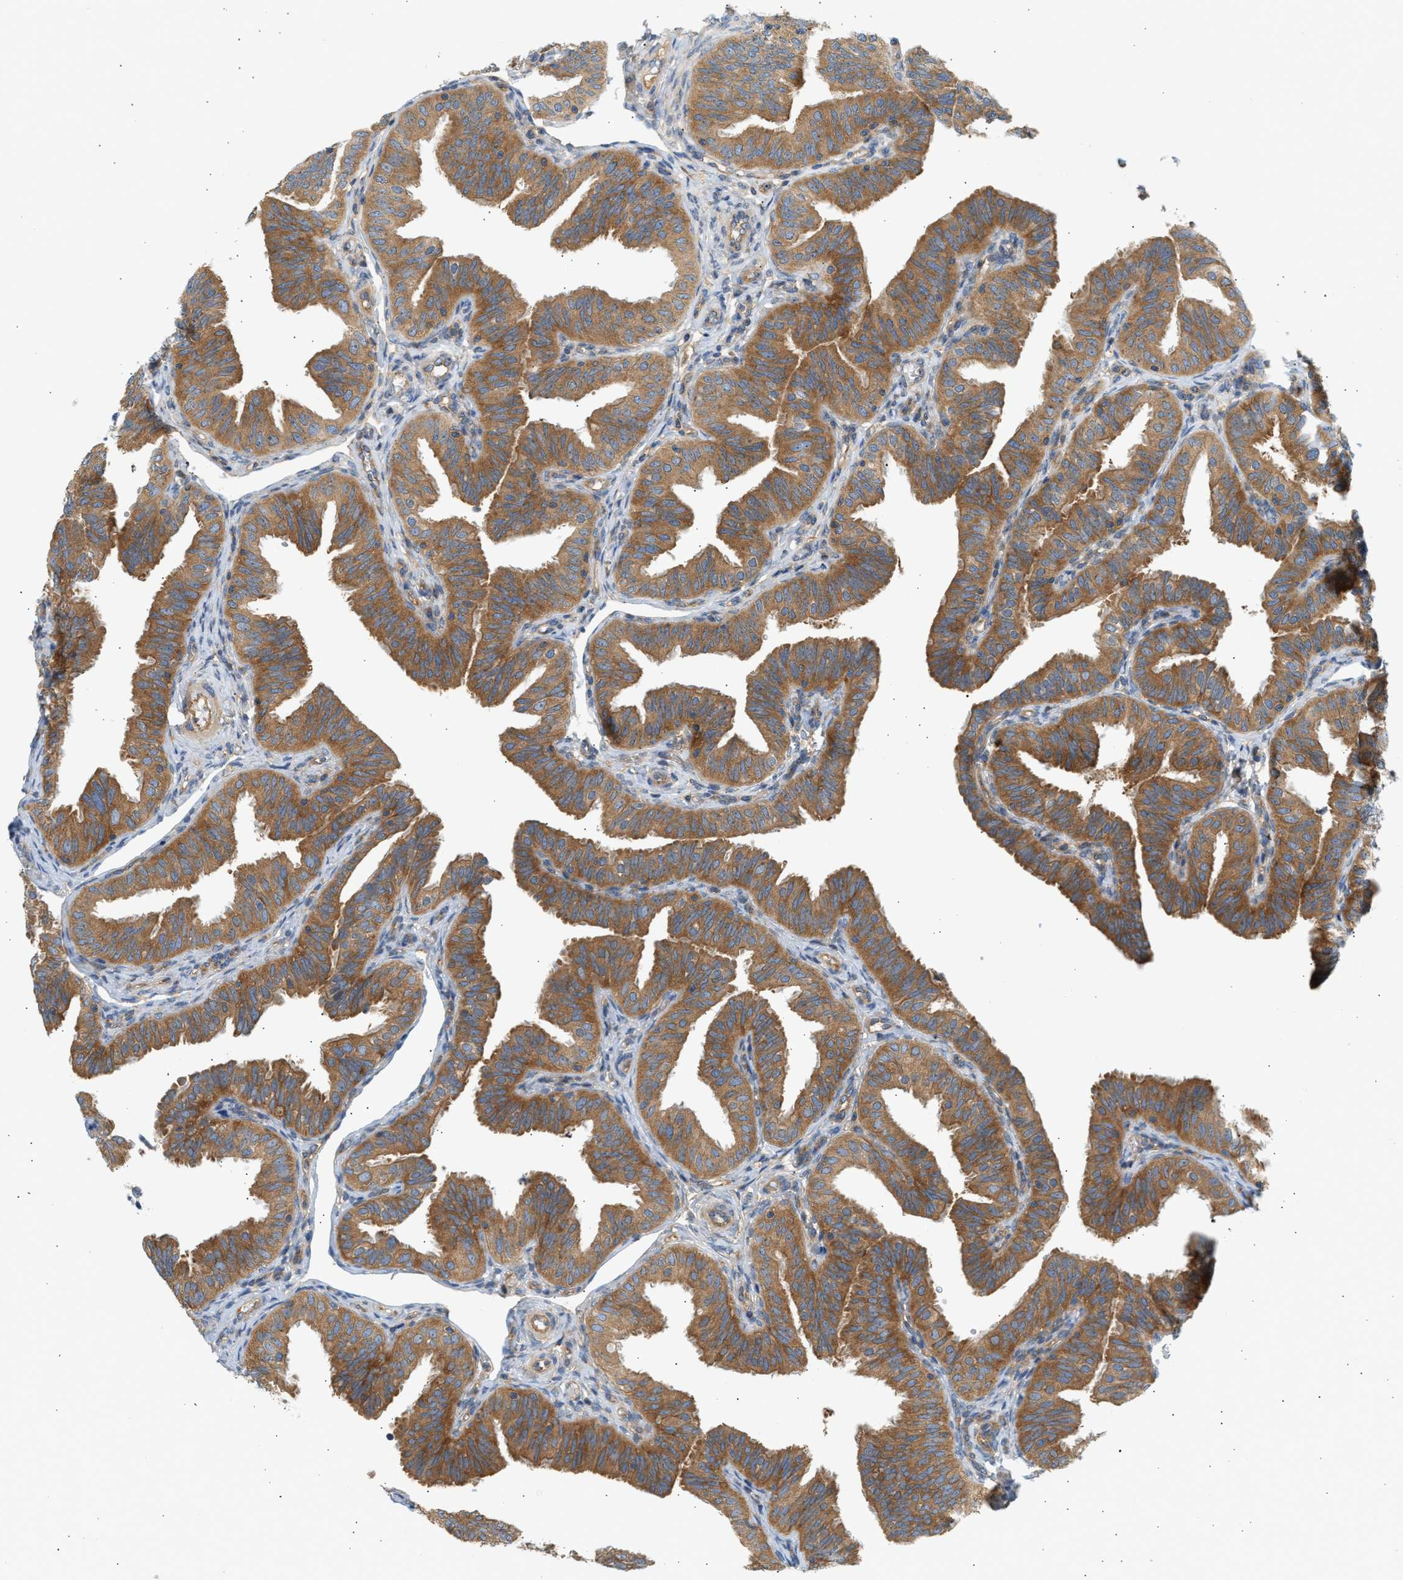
{"staining": {"intensity": "moderate", "quantity": ">75%", "location": "cytoplasmic/membranous"}, "tissue": "fallopian tube", "cell_type": "Glandular cells", "image_type": "normal", "snomed": [{"axis": "morphology", "description": "Normal tissue, NOS"}, {"axis": "topography", "description": "Fallopian tube"}], "caption": "Moderate cytoplasmic/membranous staining for a protein is identified in approximately >75% of glandular cells of unremarkable fallopian tube using immunohistochemistry.", "gene": "PAFAH1B1", "patient": {"sex": "female", "age": 35}}